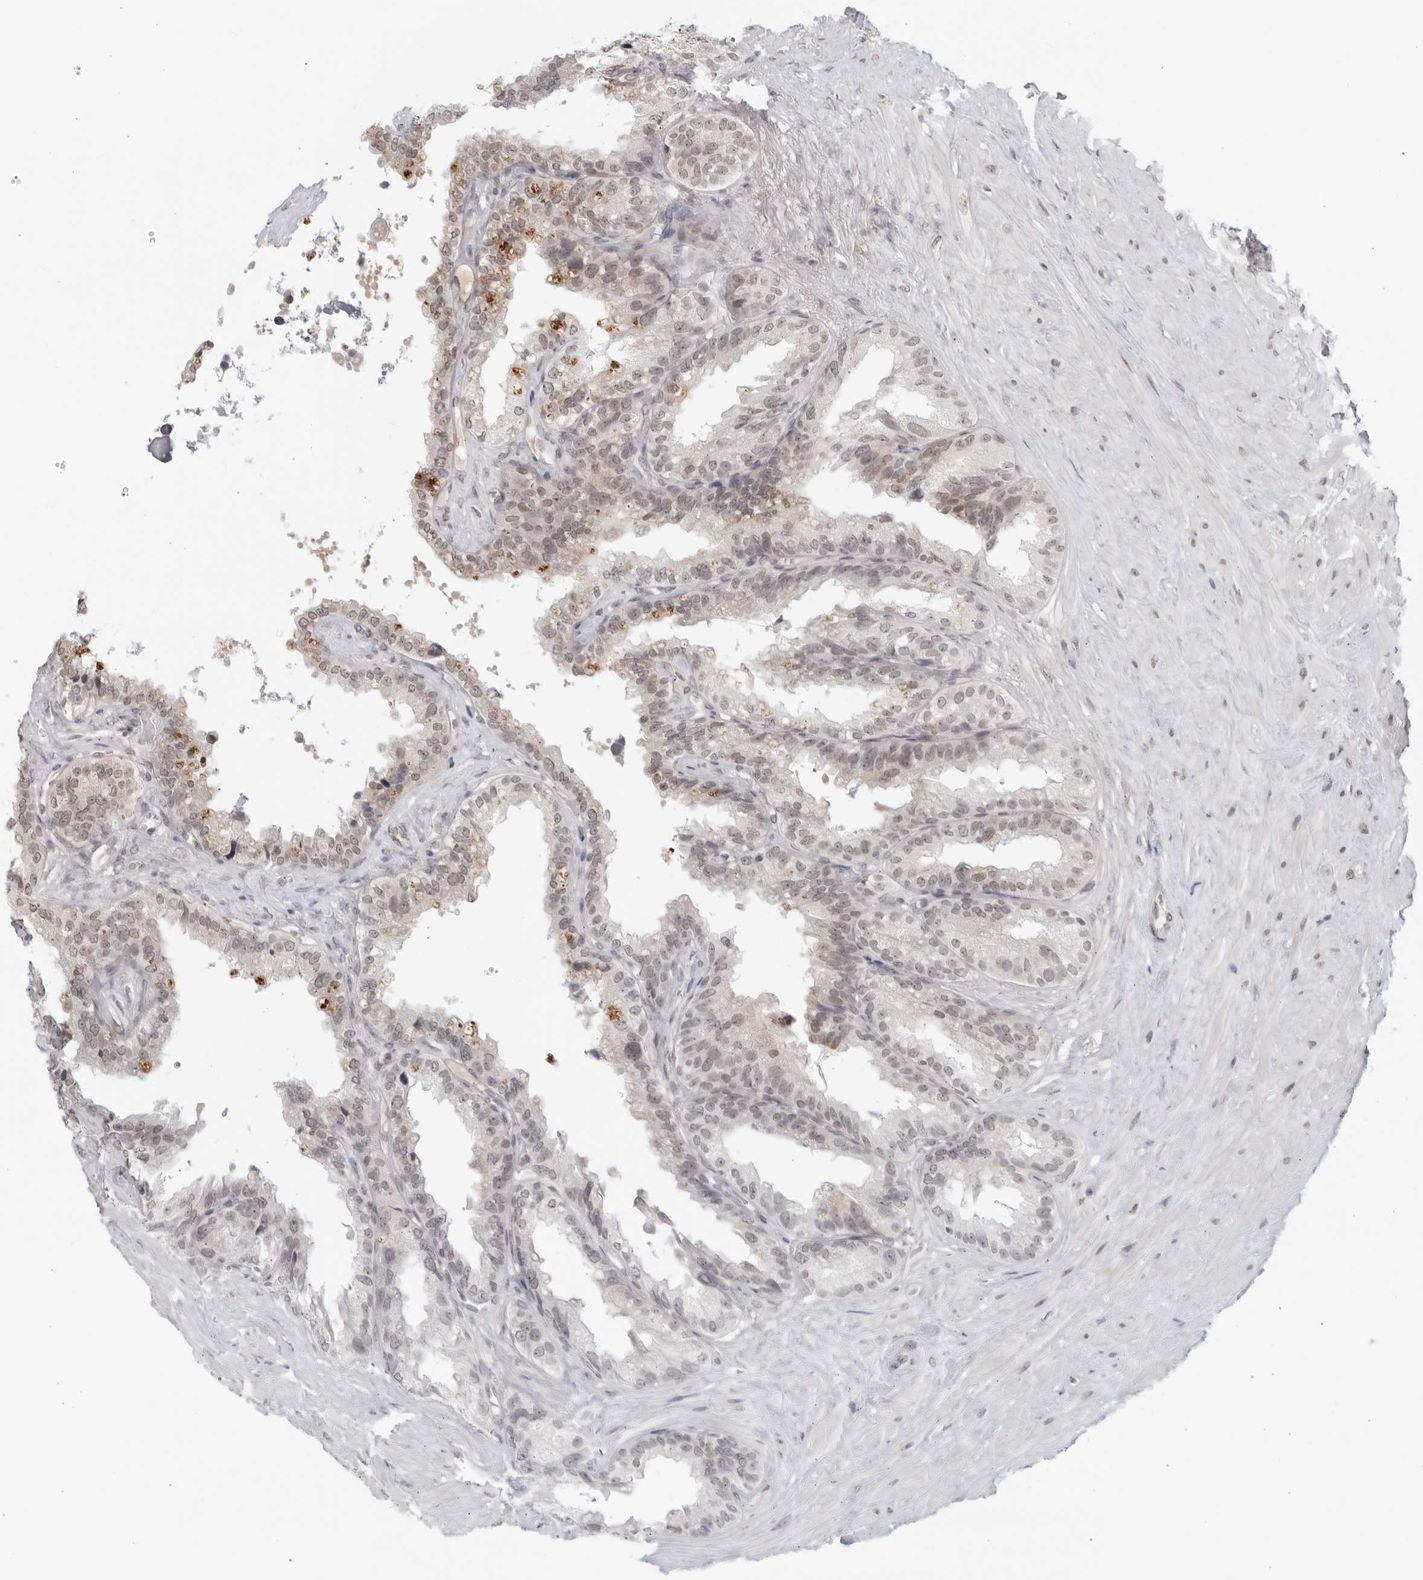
{"staining": {"intensity": "negative", "quantity": "none", "location": "none"}, "tissue": "seminal vesicle", "cell_type": "Glandular cells", "image_type": "normal", "snomed": [{"axis": "morphology", "description": "Normal tissue, NOS"}, {"axis": "topography", "description": "Seminal veicle"}], "caption": "The immunohistochemistry photomicrograph has no significant positivity in glandular cells of seminal vesicle.", "gene": "RAB11FIP3", "patient": {"sex": "male", "age": 80}}